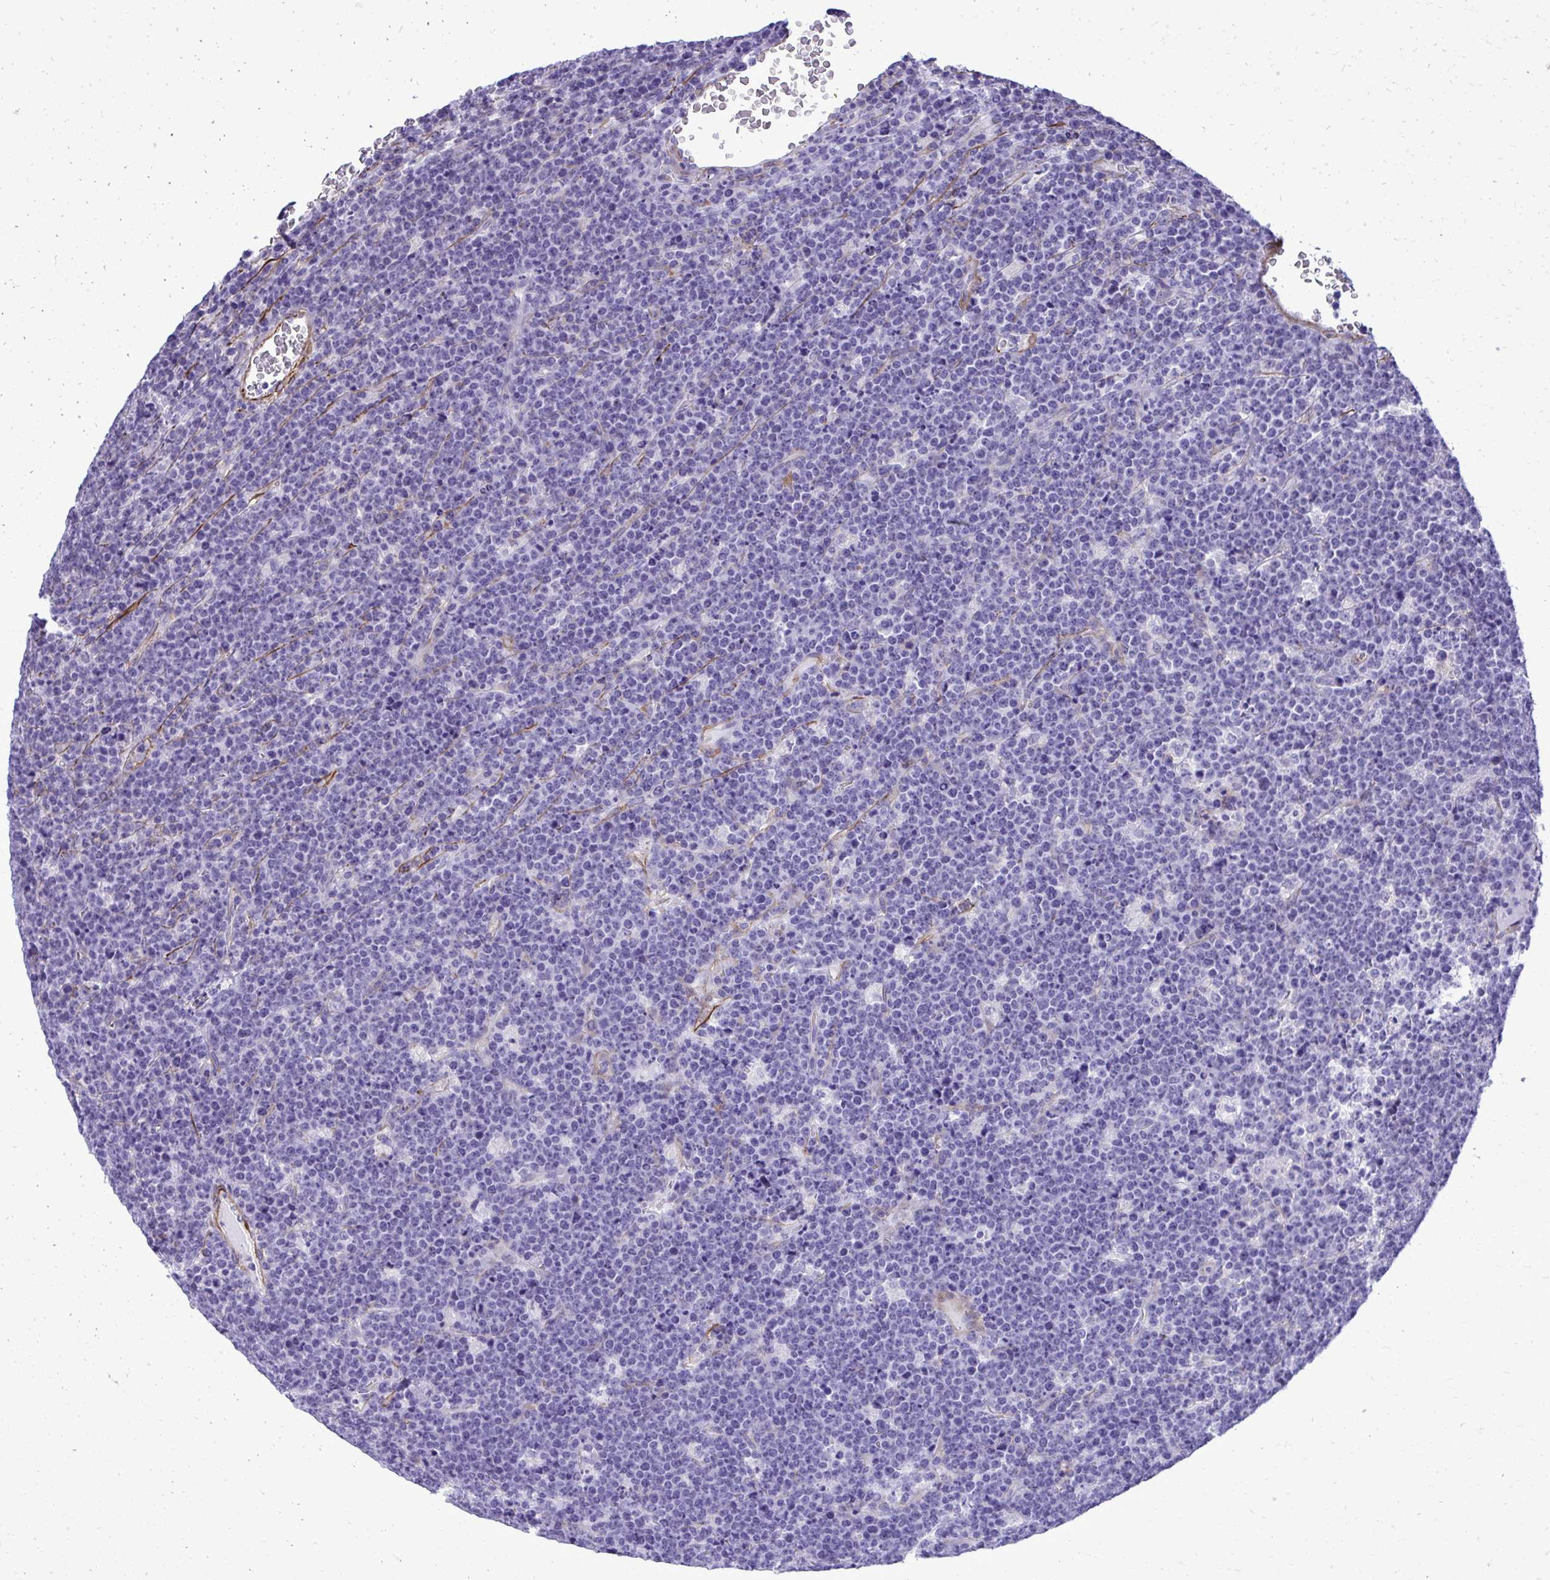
{"staining": {"intensity": "negative", "quantity": "none", "location": "none"}, "tissue": "lymphoma", "cell_type": "Tumor cells", "image_type": "cancer", "snomed": [{"axis": "morphology", "description": "Malignant lymphoma, non-Hodgkin's type, High grade"}, {"axis": "topography", "description": "Ovary"}], "caption": "DAB (3,3'-diaminobenzidine) immunohistochemical staining of lymphoma displays no significant expression in tumor cells. (DAB IHC visualized using brightfield microscopy, high magnification).", "gene": "PITPNM3", "patient": {"sex": "female", "age": 56}}